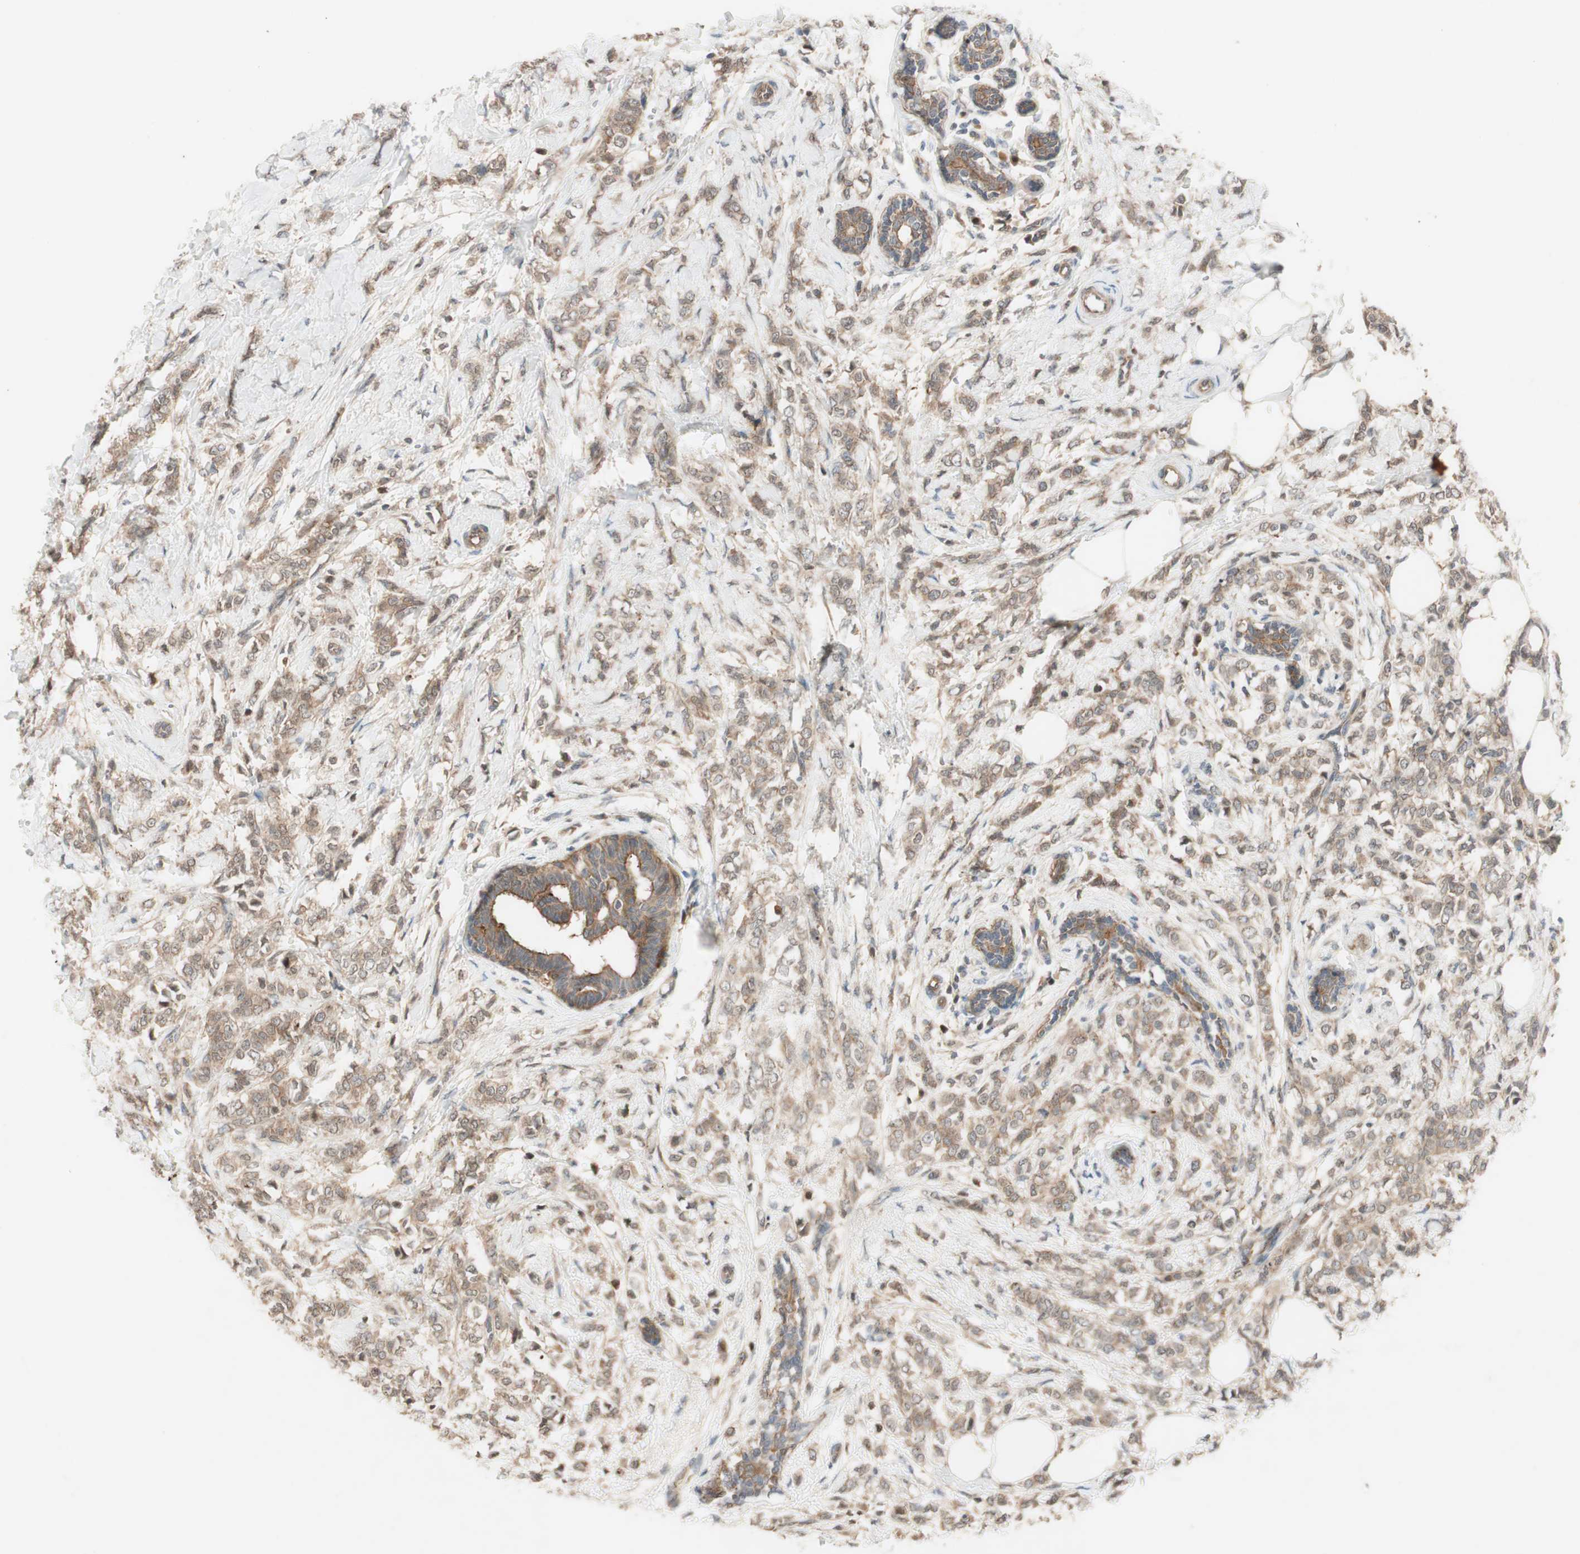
{"staining": {"intensity": "weak", "quantity": ">75%", "location": "cytoplasmic/membranous"}, "tissue": "breast cancer", "cell_type": "Tumor cells", "image_type": "cancer", "snomed": [{"axis": "morphology", "description": "Lobular carcinoma, in situ"}, {"axis": "morphology", "description": "Lobular carcinoma"}, {"axis": "topography", "description": "Breast"}], "caption": "Breast lobular carcinoma in situ stained for a protein (brown) shows weak cytoplasmic/membranous positive staining in about >75% of tumor cells.", "gene": "EPHA8", "patient": {"sex": "female", "age": 41}}